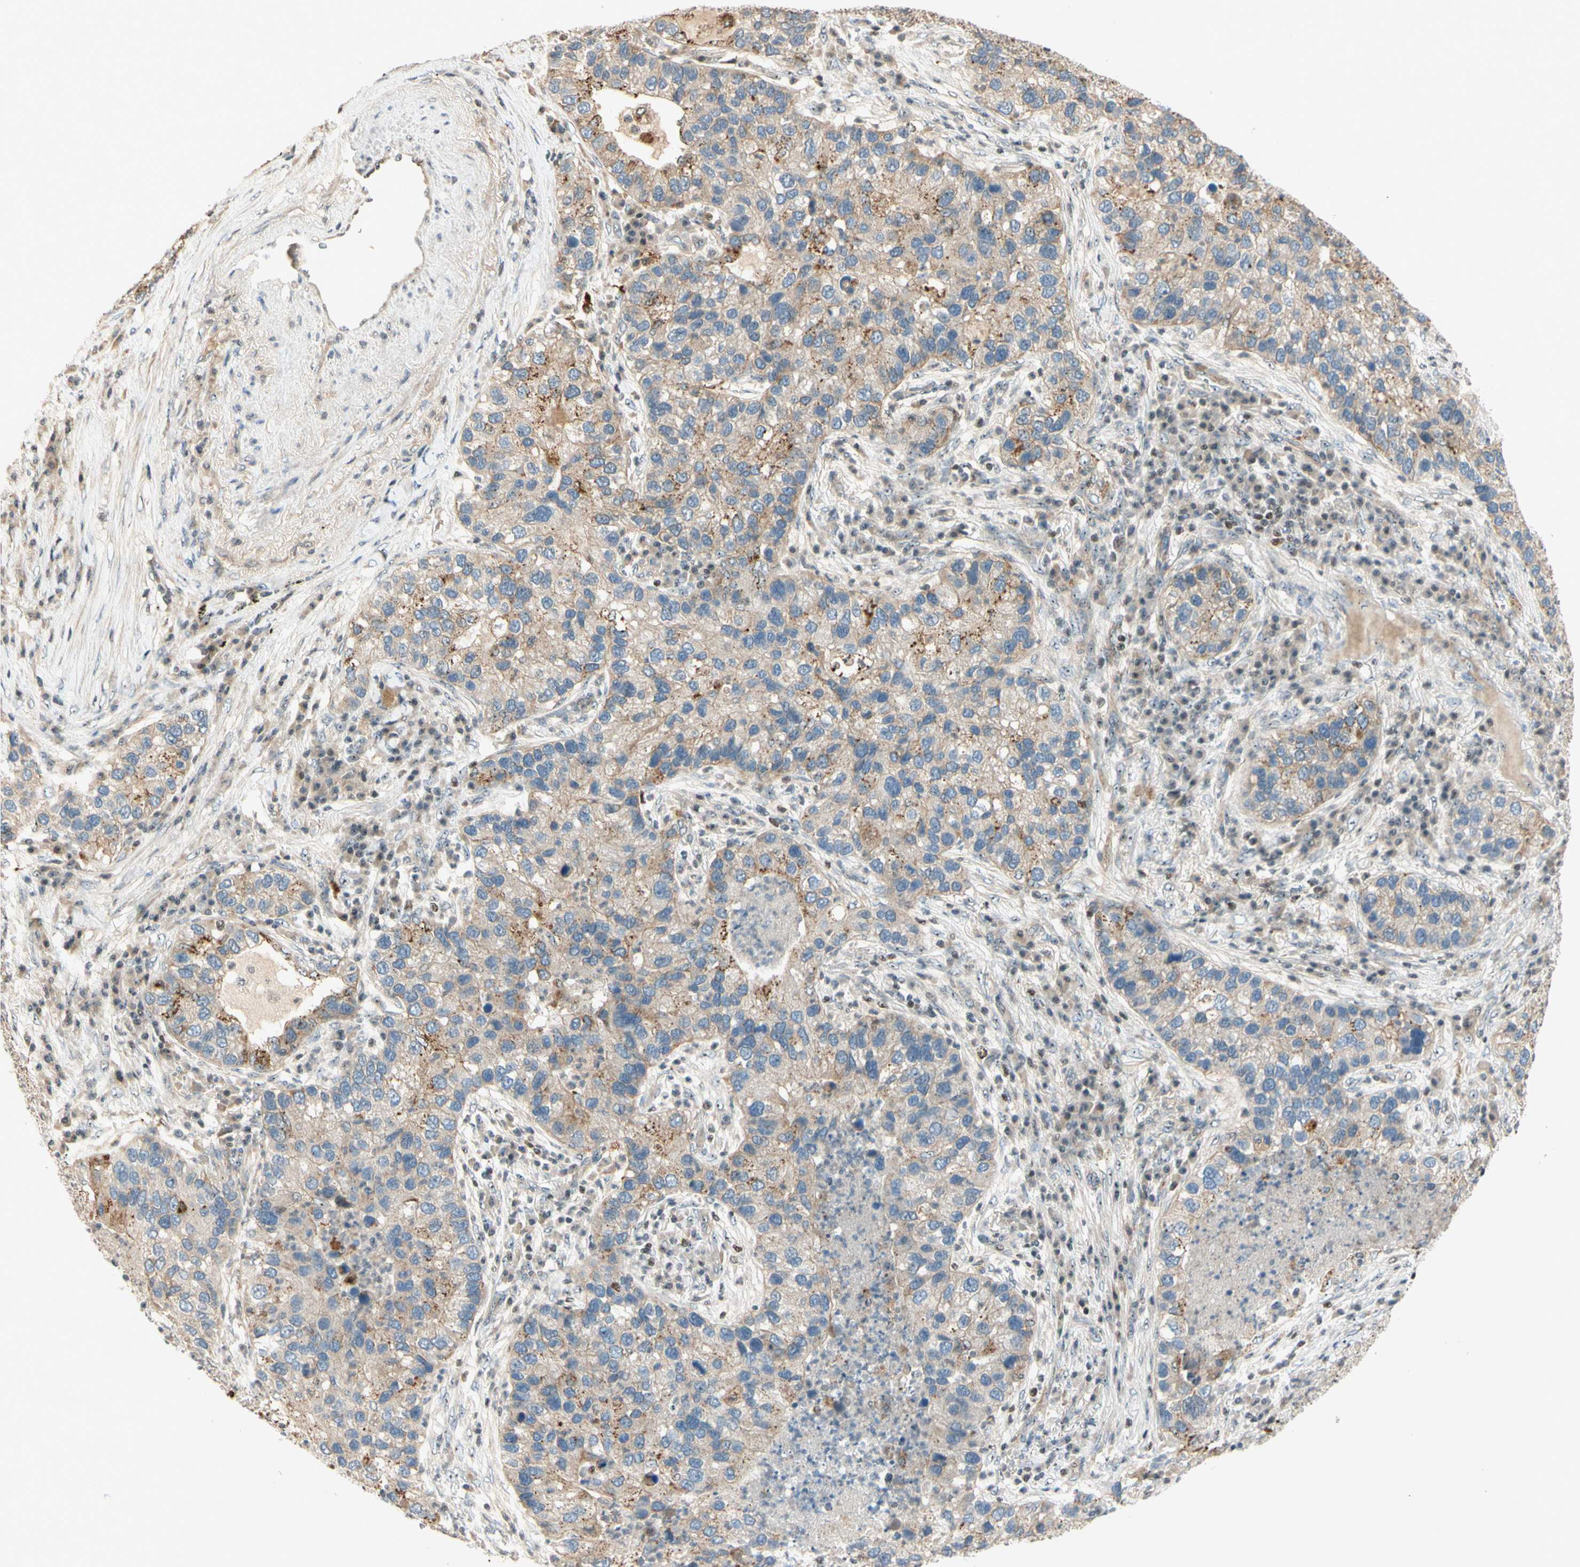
{"staining": {"intensity": "weak", "quantity": ">75%", "location": "cytoplasmic/membranous"}, "tissue": "lung cancer", "cell_type": "Tumor cells", "image_type": "cancer", "snomed": [{"axis": "morphology", "description": "Normal tissue, NOS"}, {"axis": "morphology", "description": "Adenocarcinoma, NOS"}, {"axis": "topography", "description": "Bronchus"}, {"axis": "topography", "description": "Lung"}], "caption": "DAB (3,3'-diaminobenzidine) immunohistochemical staining of human lung cancer exhibits weak cytoplasmic/membranous protein expression in approximately >75% of tumor cells. (IHC, brightfield microscopy, high magnification).", "gene": "NFYA", "patient": {"sex": "male", "age": 54}}